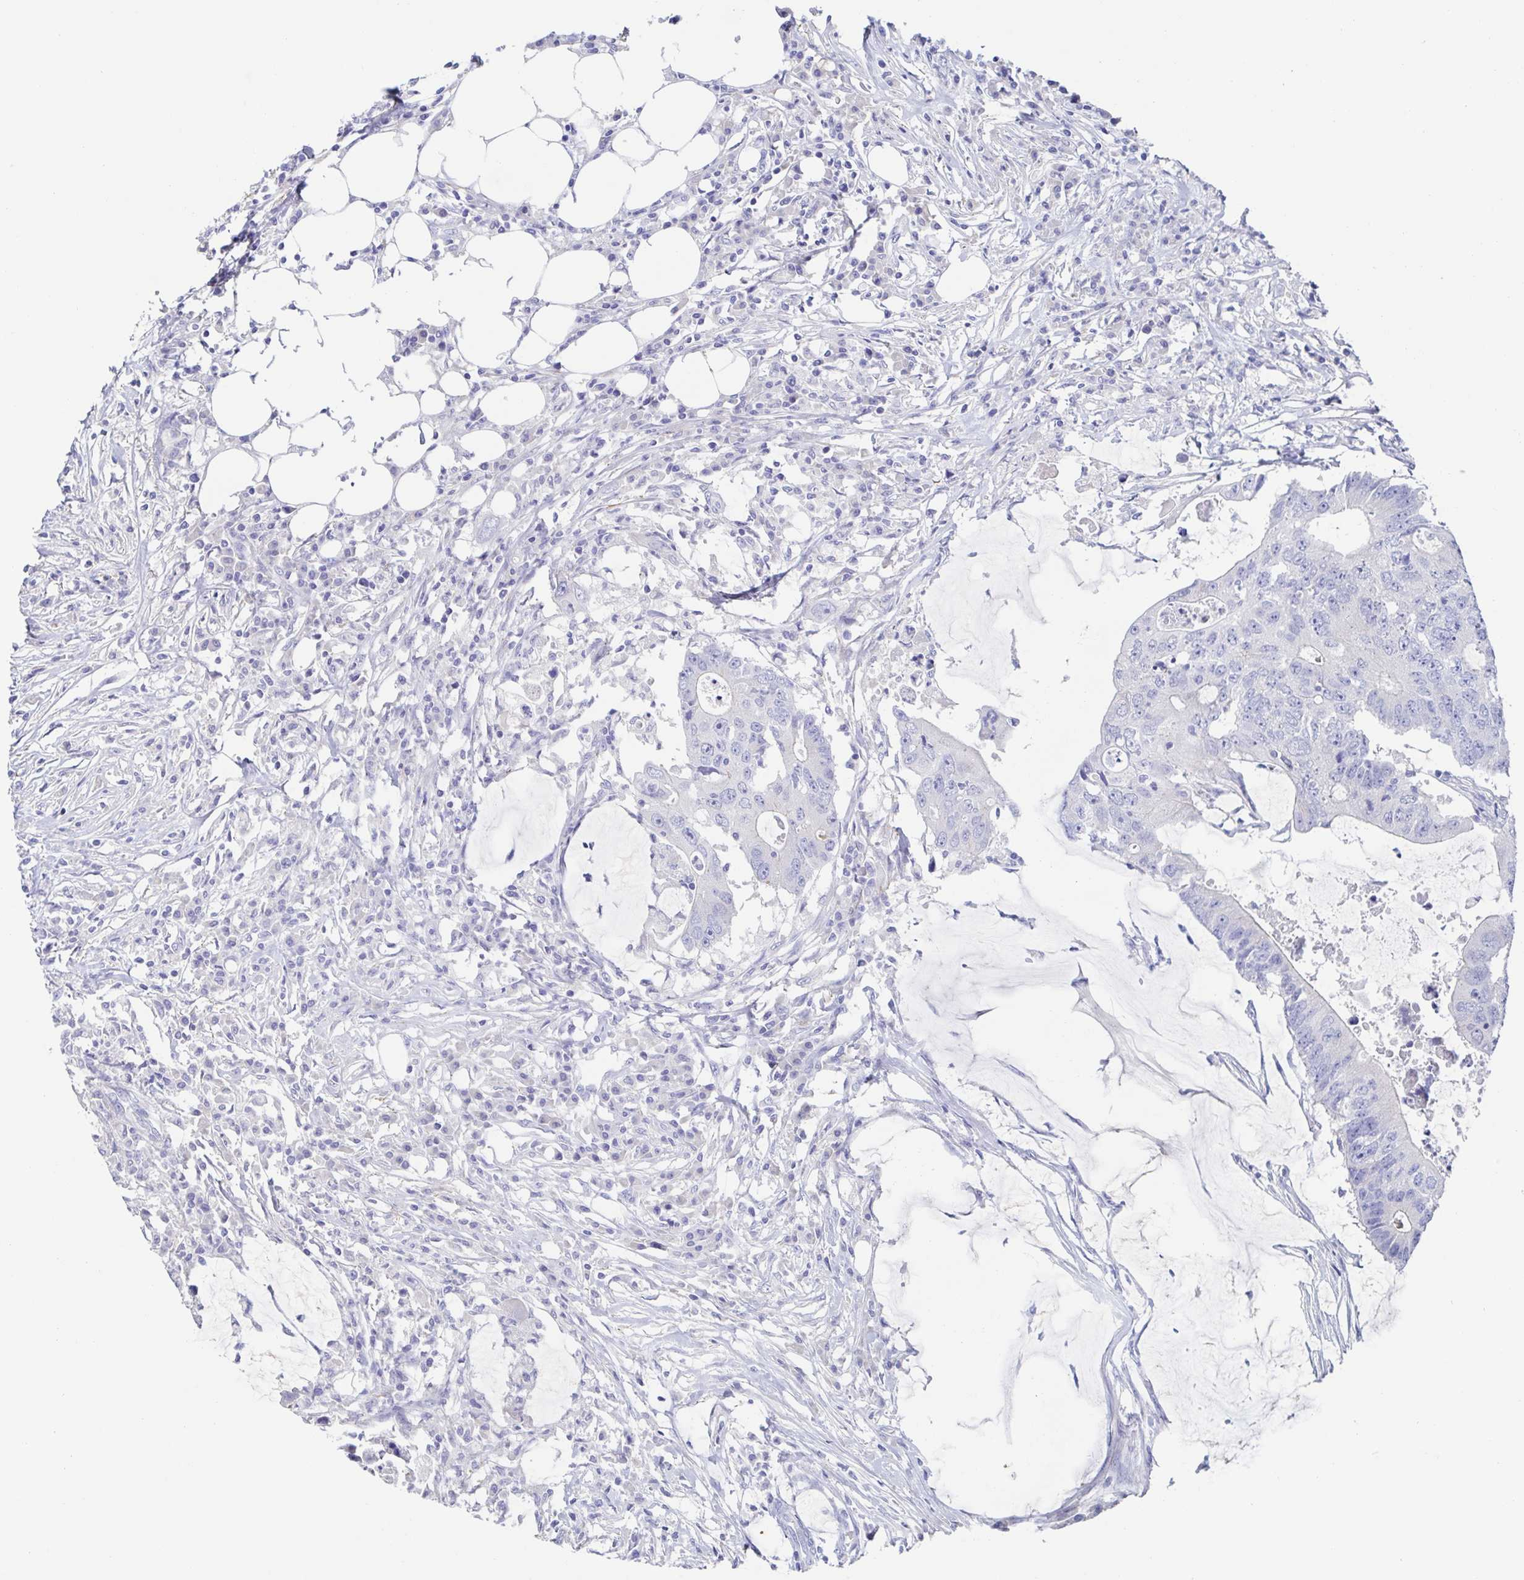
{"staining": {"intensity": "negative", "quantity": "none", "location": "none"}, "tissue": "colorectal cancer", "cell_type": "Tumor cells", "image_type": "cancer", "snomed": [{"axis": "morphology", "description": "Adenocarcinoma, NOS"}, {"axis": "topography", "description": "Colon"}], "caption": "IHC micrograph of neoplastic tissue: human adenocarcinoma (colorectal) stained with DAB (3,3'-diaminobenzidine) demonstrates no significant protein positivity in tumor cells.", "gene": "CDH2", "patient": {"sex": "male", "age": 71}}